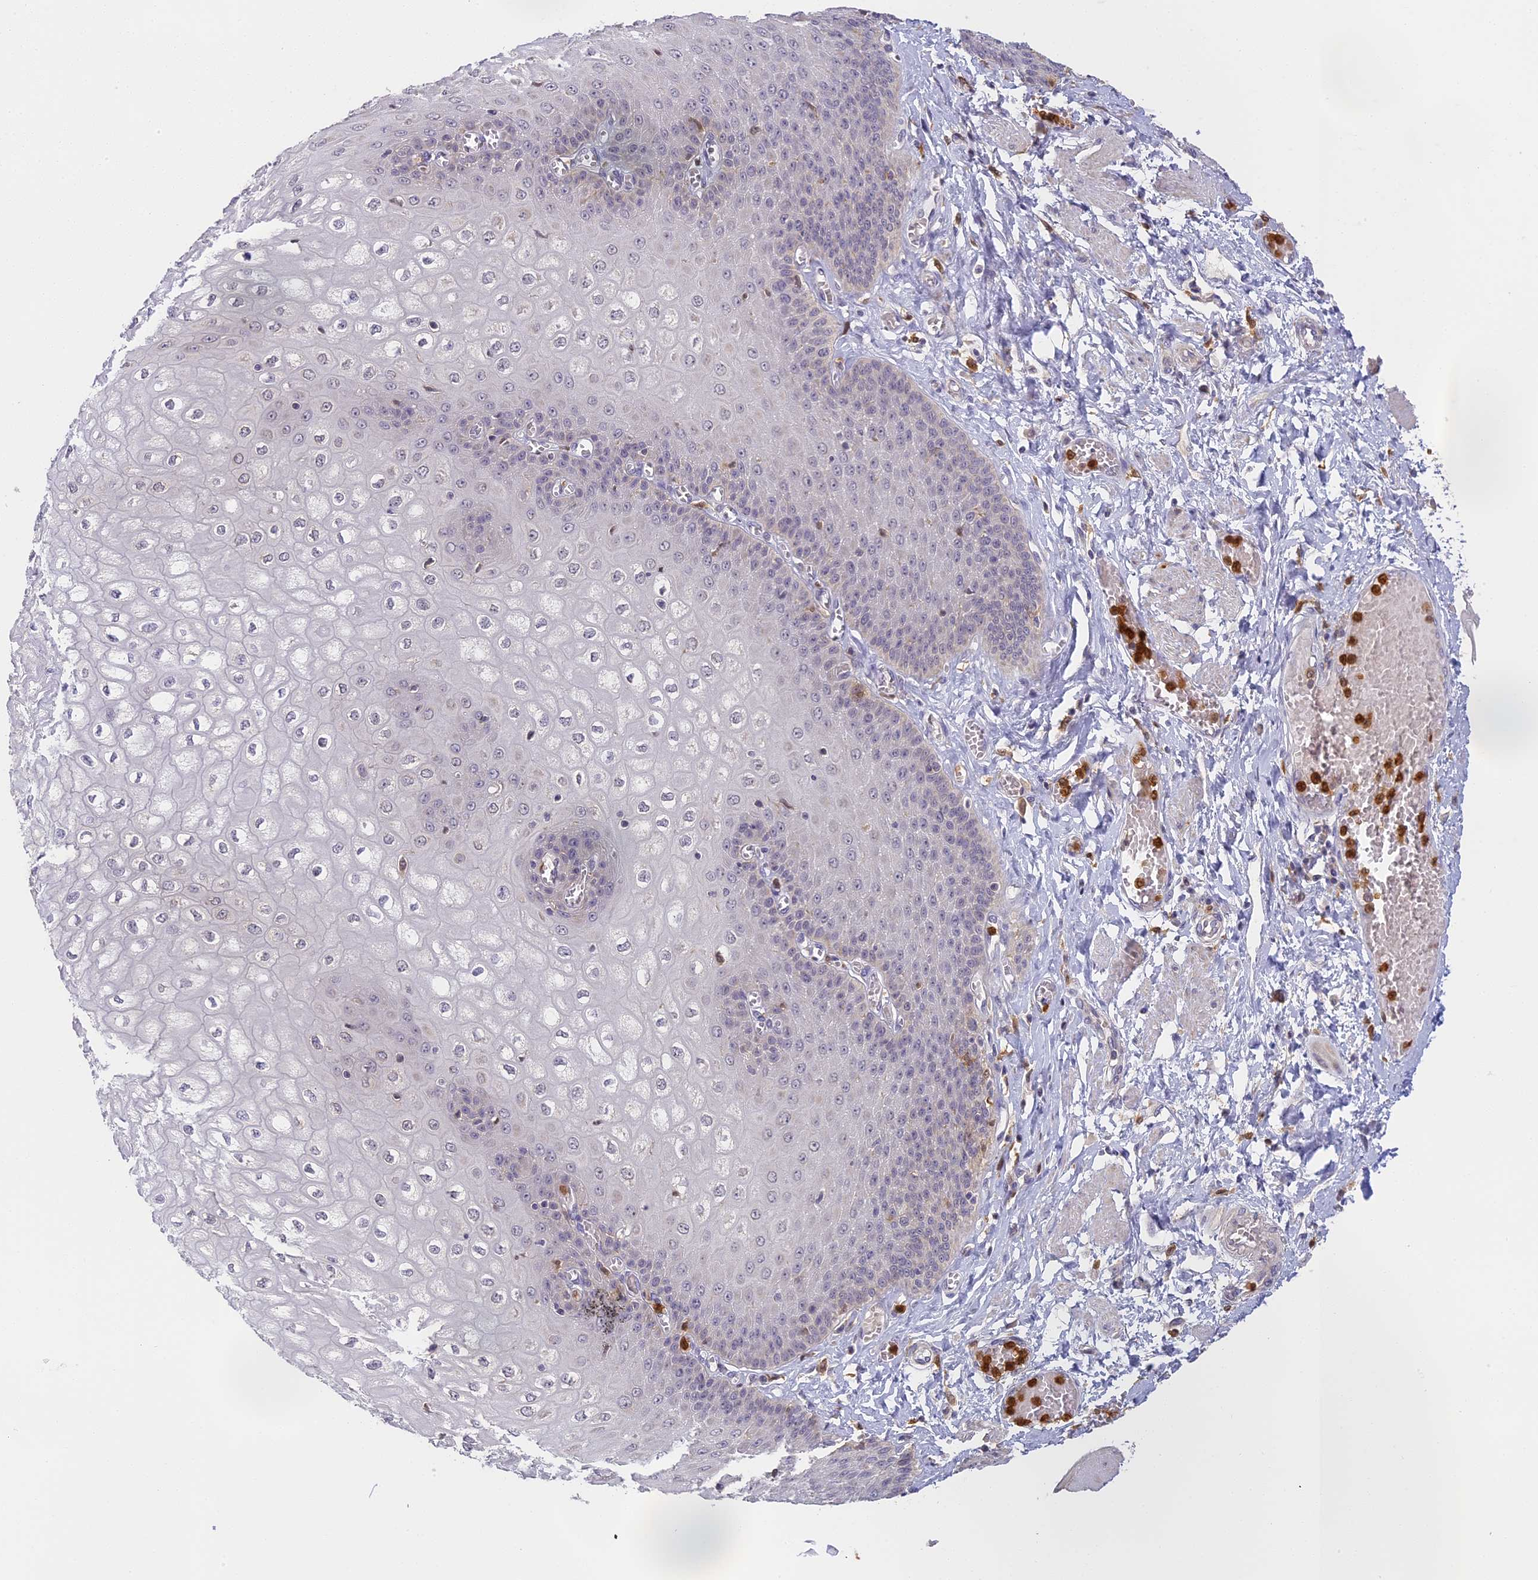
{"staining": {"intensity": "weak", "quantity": "<25%", "location": "cytoplasmic/membranous,nuclear"}, "tissue": "esophagus", "cell_type": "Squamous epithelial cells", "image_type": "normal", "snomed": [{"axis": "morphology", "description": "Normal tissue, NOS"}, {"axis": "topography", "description": "Esophagus"}], "caption": "Squamous epithelial cells show no significant protein positivity in normal esophagus. (DAB (3,3'-diaminobenzidine) immunohistochemistry visualized using brightfield microscopy, high magnification).", "gene": "NCF4", "patient": {"sex": "male", "age": 60}}